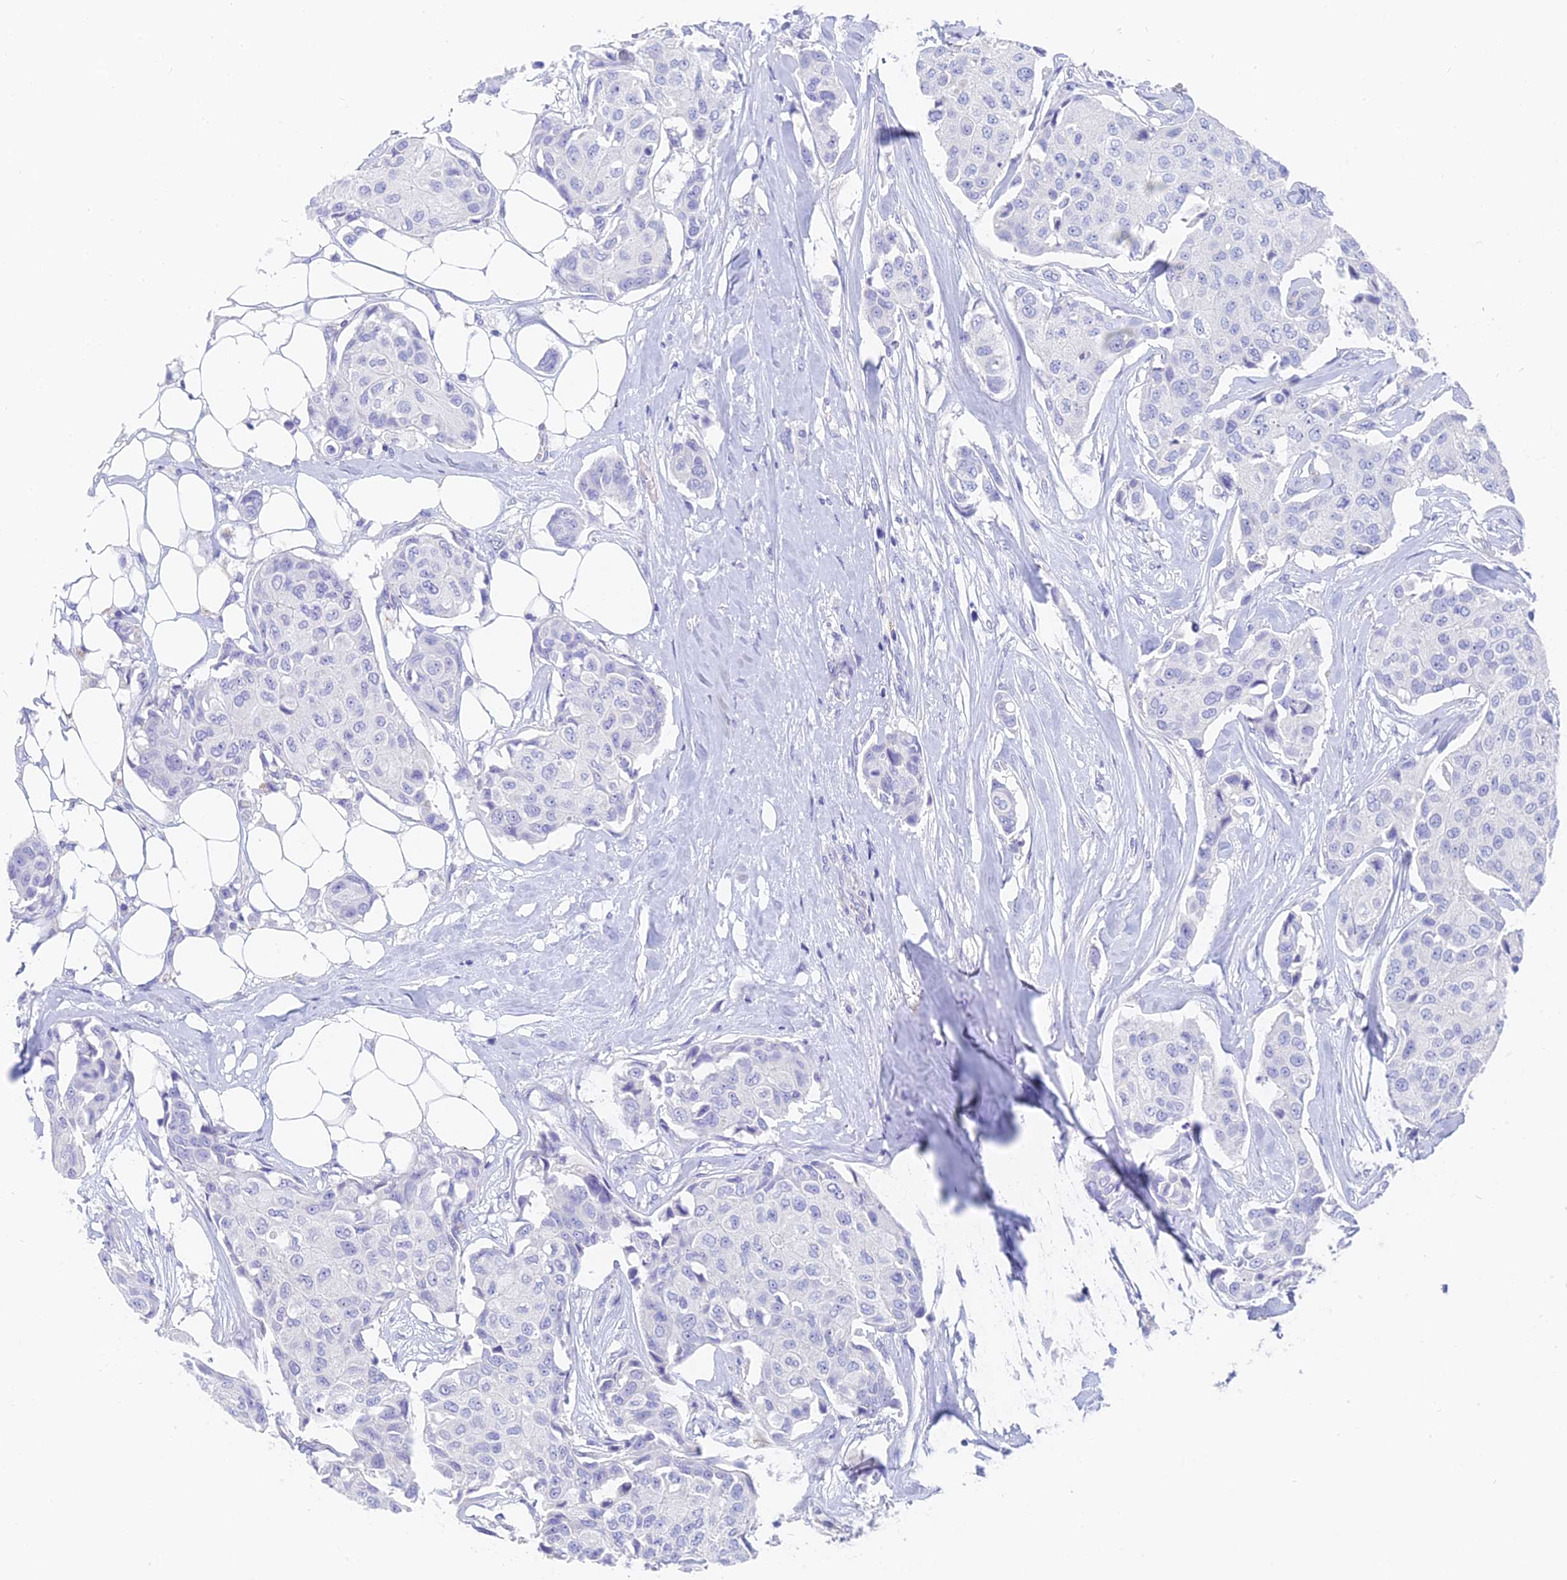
{"staining": {"intensity": "negative", "quantity": "none", "location": "none"}, "tissue": "breast cancer", "cell_type": "Tumor cells", "image_type": "cancer", "snomed": [{"axis": "morphology", "description": "Duct carcinoma"}, {"axis": "topography", "description": "Breast"}], "caption": "Immunohistochemistry photomicrograph of human intraductal carcinoma (breast) stained for a protein (brown), which shows no staining in tumor cells.", "gene": "SLC36A2", "patient": {"sex": "female", "age": 80}}